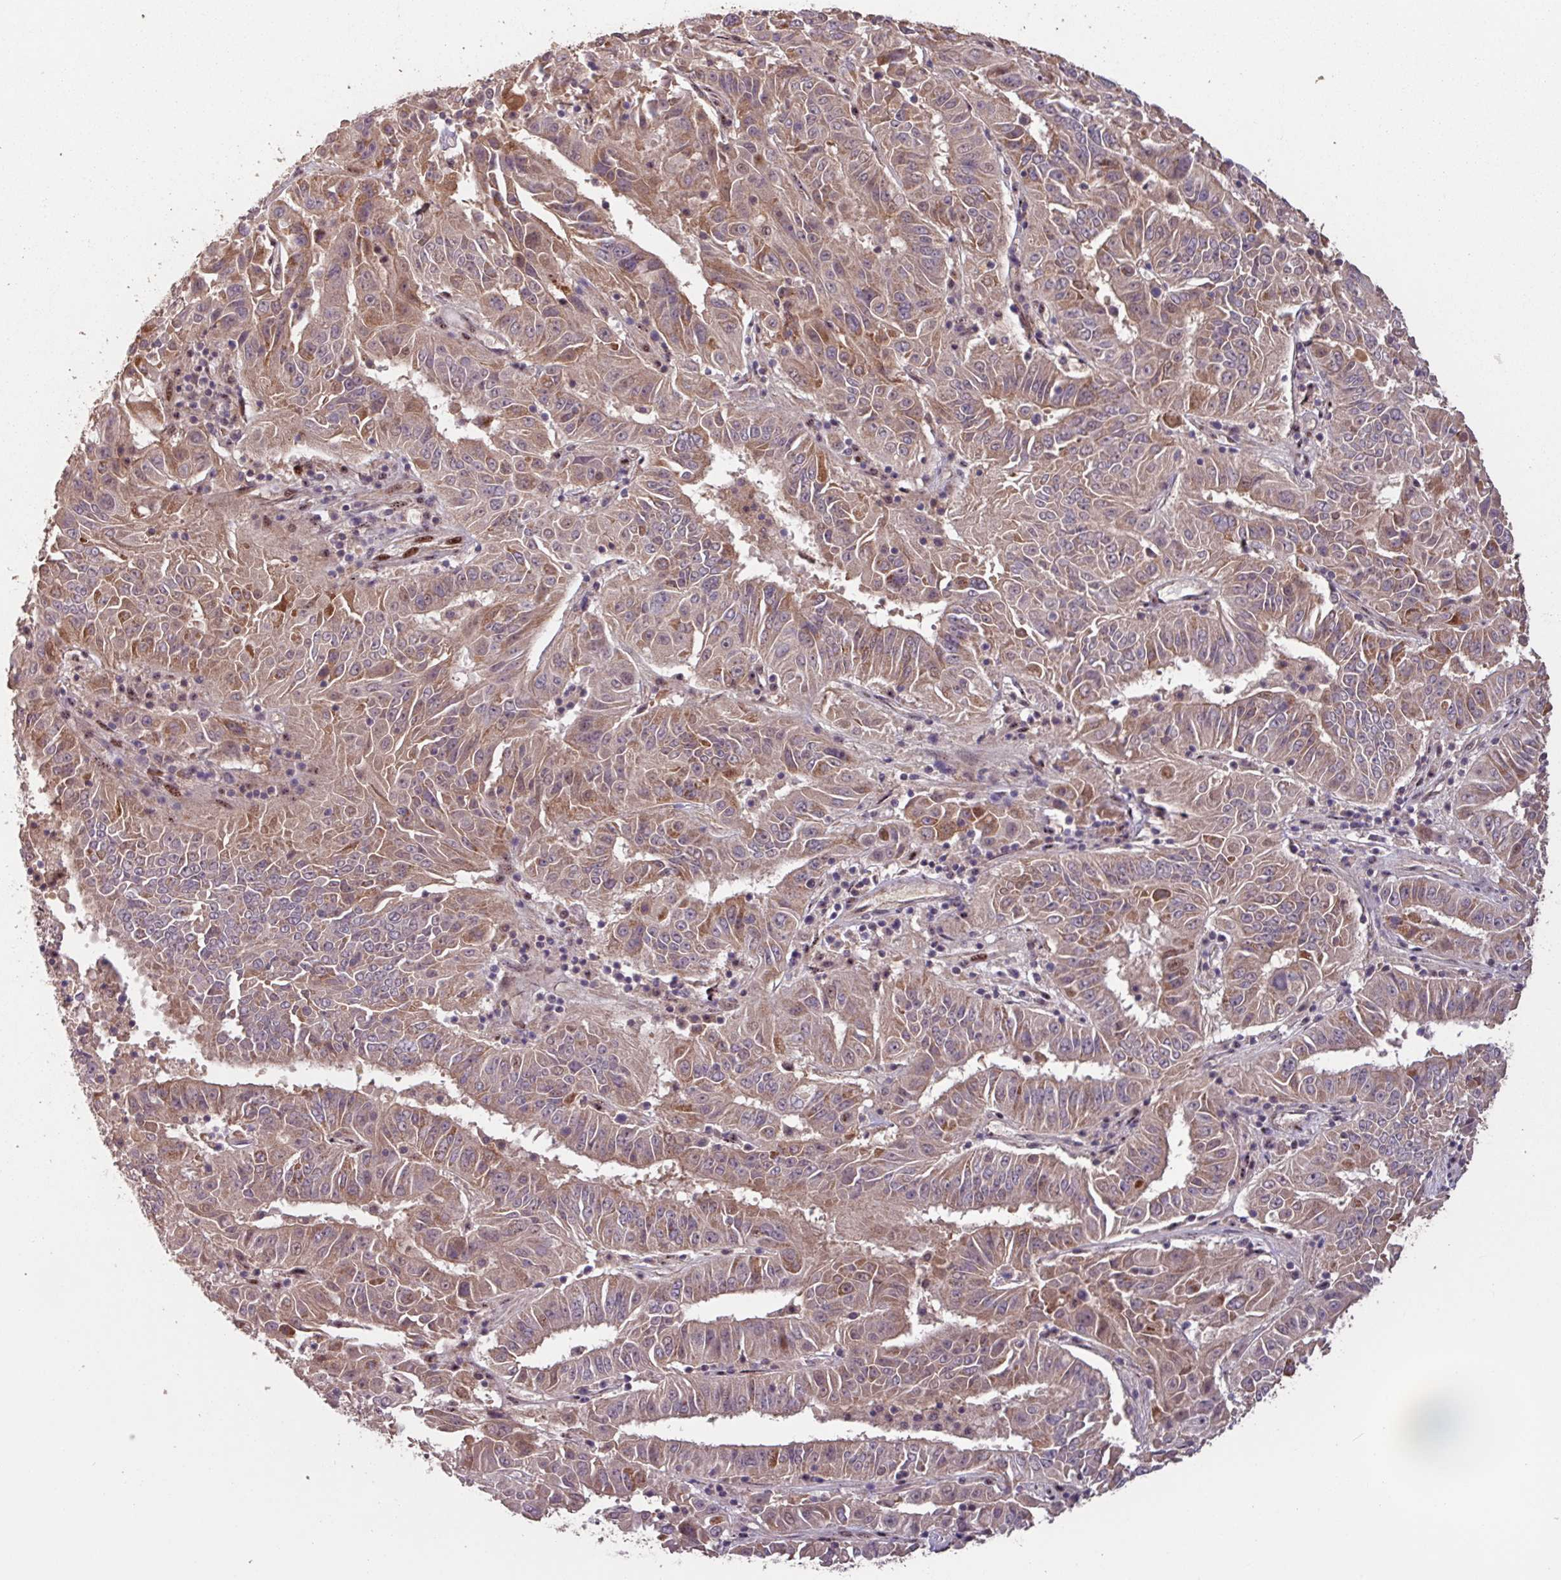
{"staining": {"intensity": "moderate", "quantity": ">75%", "location": "cytoplasmic/membranous"}, "tissue": "pancreatic cancer", "cell_type": "Tumor cells", "image_type": "cancer", "snomed": [{"axis": "morphology", "description": "Adenocarcinoma, NOS"}, {"axis": "topography", "description": "Pancreas"}], "caption": "Pancreatic cancer tissue reveals moderate cytoplasmic/membranous staining in approximately >75% of tumor cells, visualized by immunohistochemistry. The staining was performed using DAB (3,3'-diaminobenzidine), with brown indicating positive protein expression. Nuclei are stained blue with hematoxylin.", "gene": "TMEM88", "patient": {"sex": "male", "age": 63}}